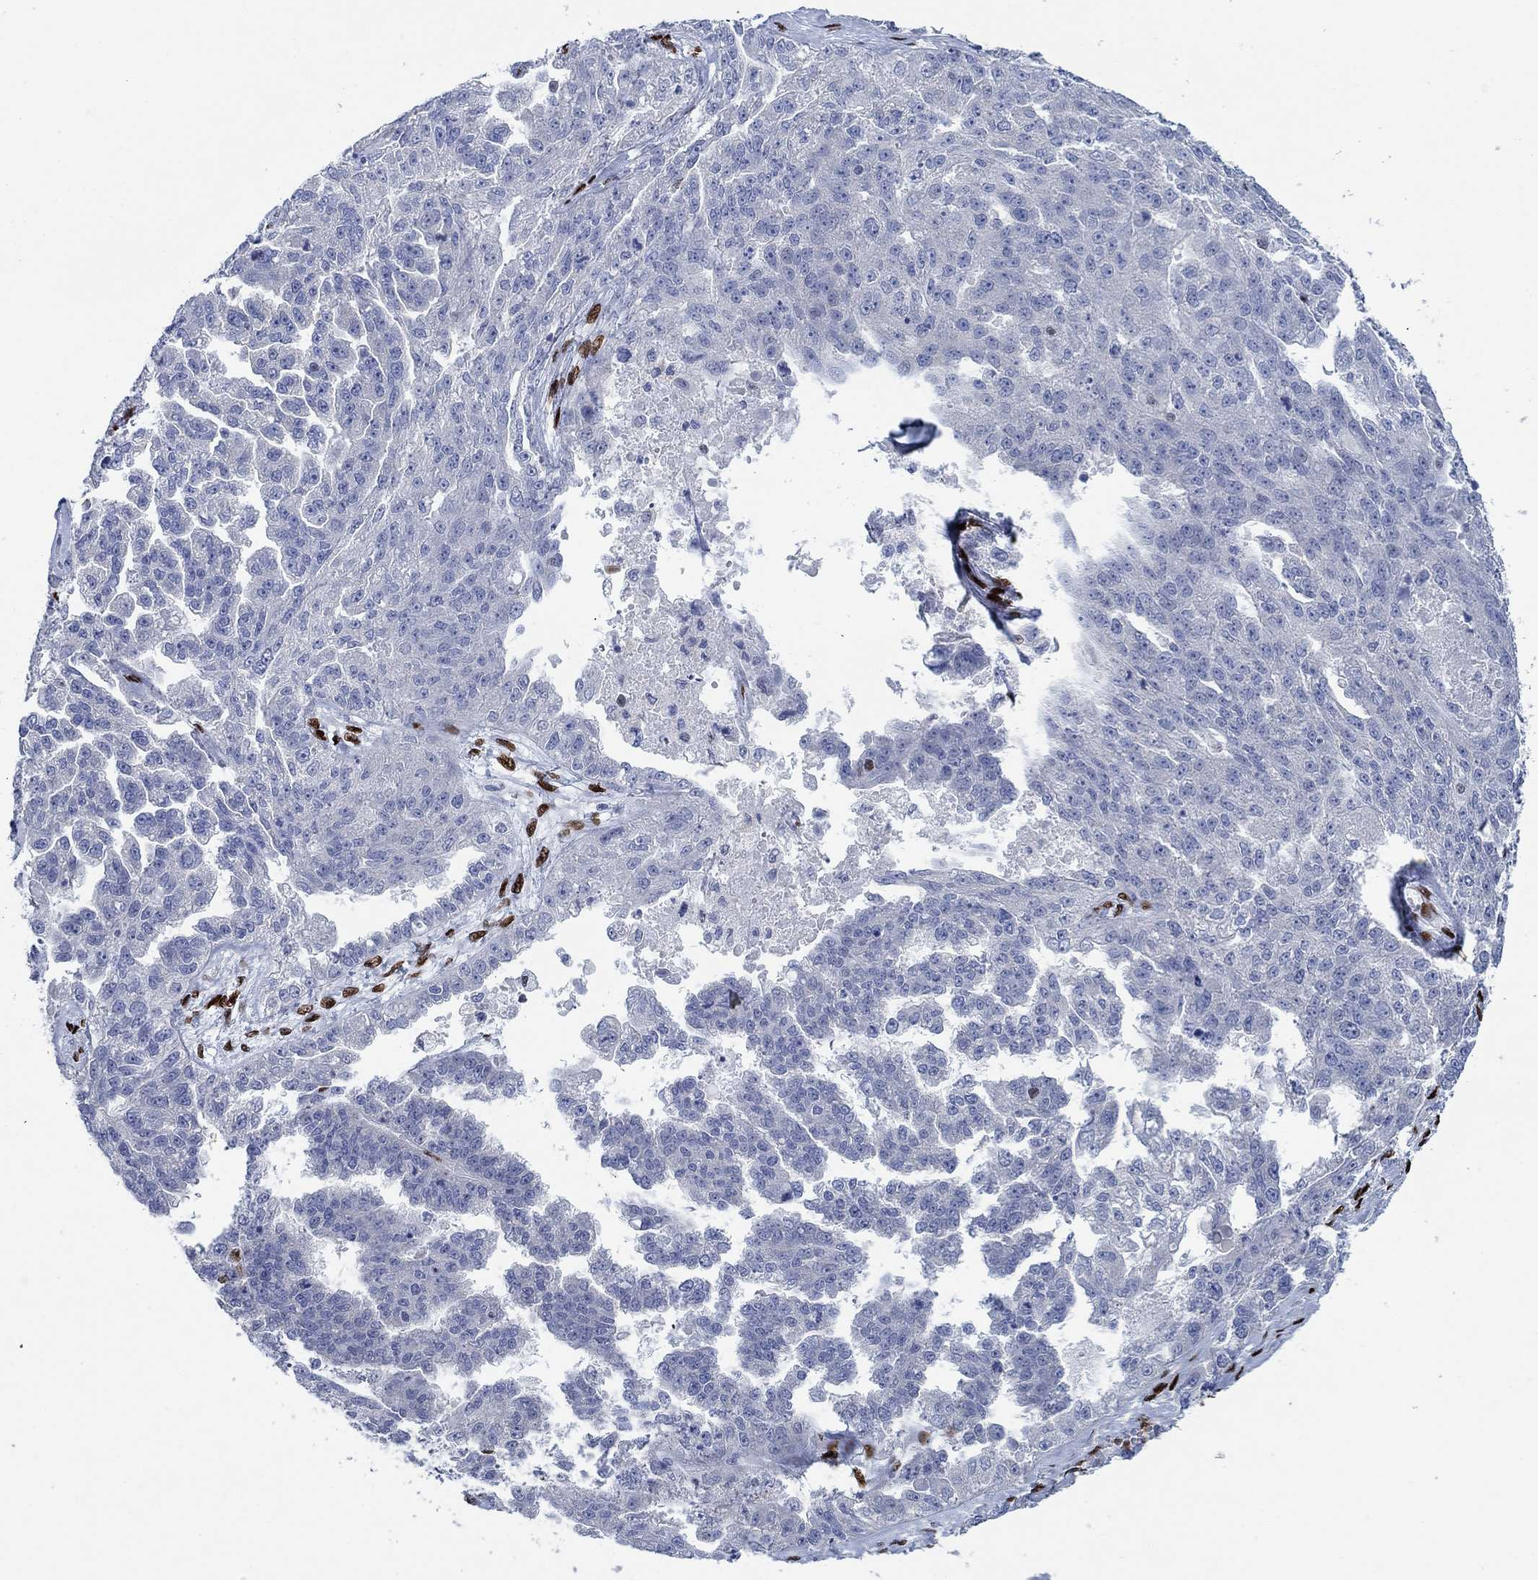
{"staining": {"intensity": "negative", "quantity": "none", "location": "none"}, "tissue": "ovarian cancer", "cell_type": "Tumor cells", "image_type": "cancer", "snomed": [{"axis": "morphology", "description": "Cystadenocarcinoma, serous, NOS"}, {"axis": "topography", "description": "Ovary"}], "caption": "There is no significant positivity in tumor cells of ovarian cancer.", "gene": "ZEB1", "patient": {"sex": "female", "age": 58}}